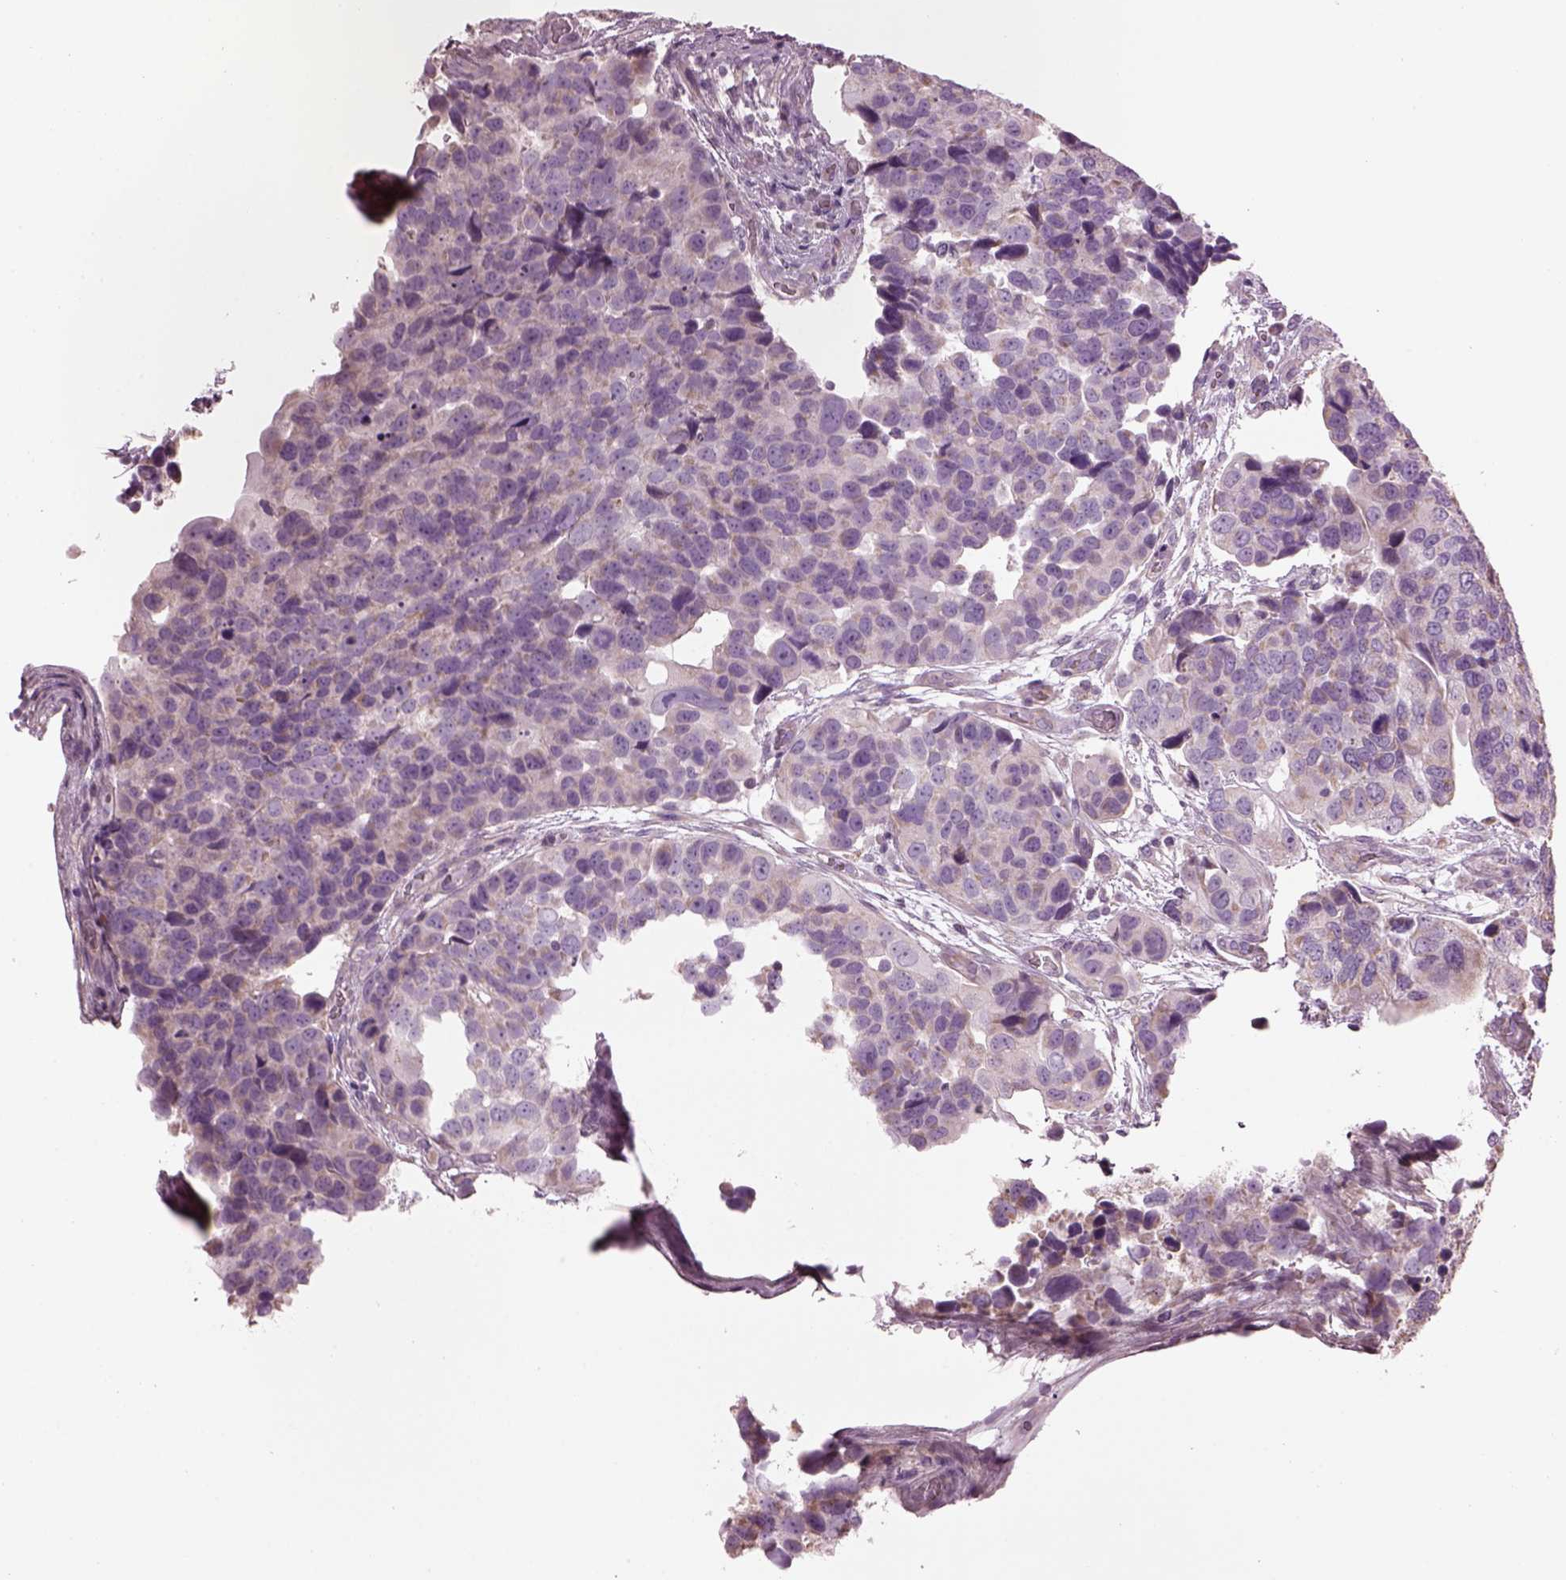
{"staining": {"intensity": "weak", "quantity": "25%-75%", "location": "cytoplasmic/membranous"}, "tissue": "urothelial cancer", "cell_type": "Tumor cells", "image_type": "cancer", "snomed": [{"axis": "morphology", "description": "Urothelial carcinoma, High grade"}, {"axis": "topography", "description": "Urinary bladder"}], "caption": "This histopathology image exhibits IHC staining of urothelial cancer, with low weak cytoplasmic/membranous positivity in approximately 25%-75% of tumor cells.", "gene": "SPATA7", "patient": {"sex": "male", "age": 60}}